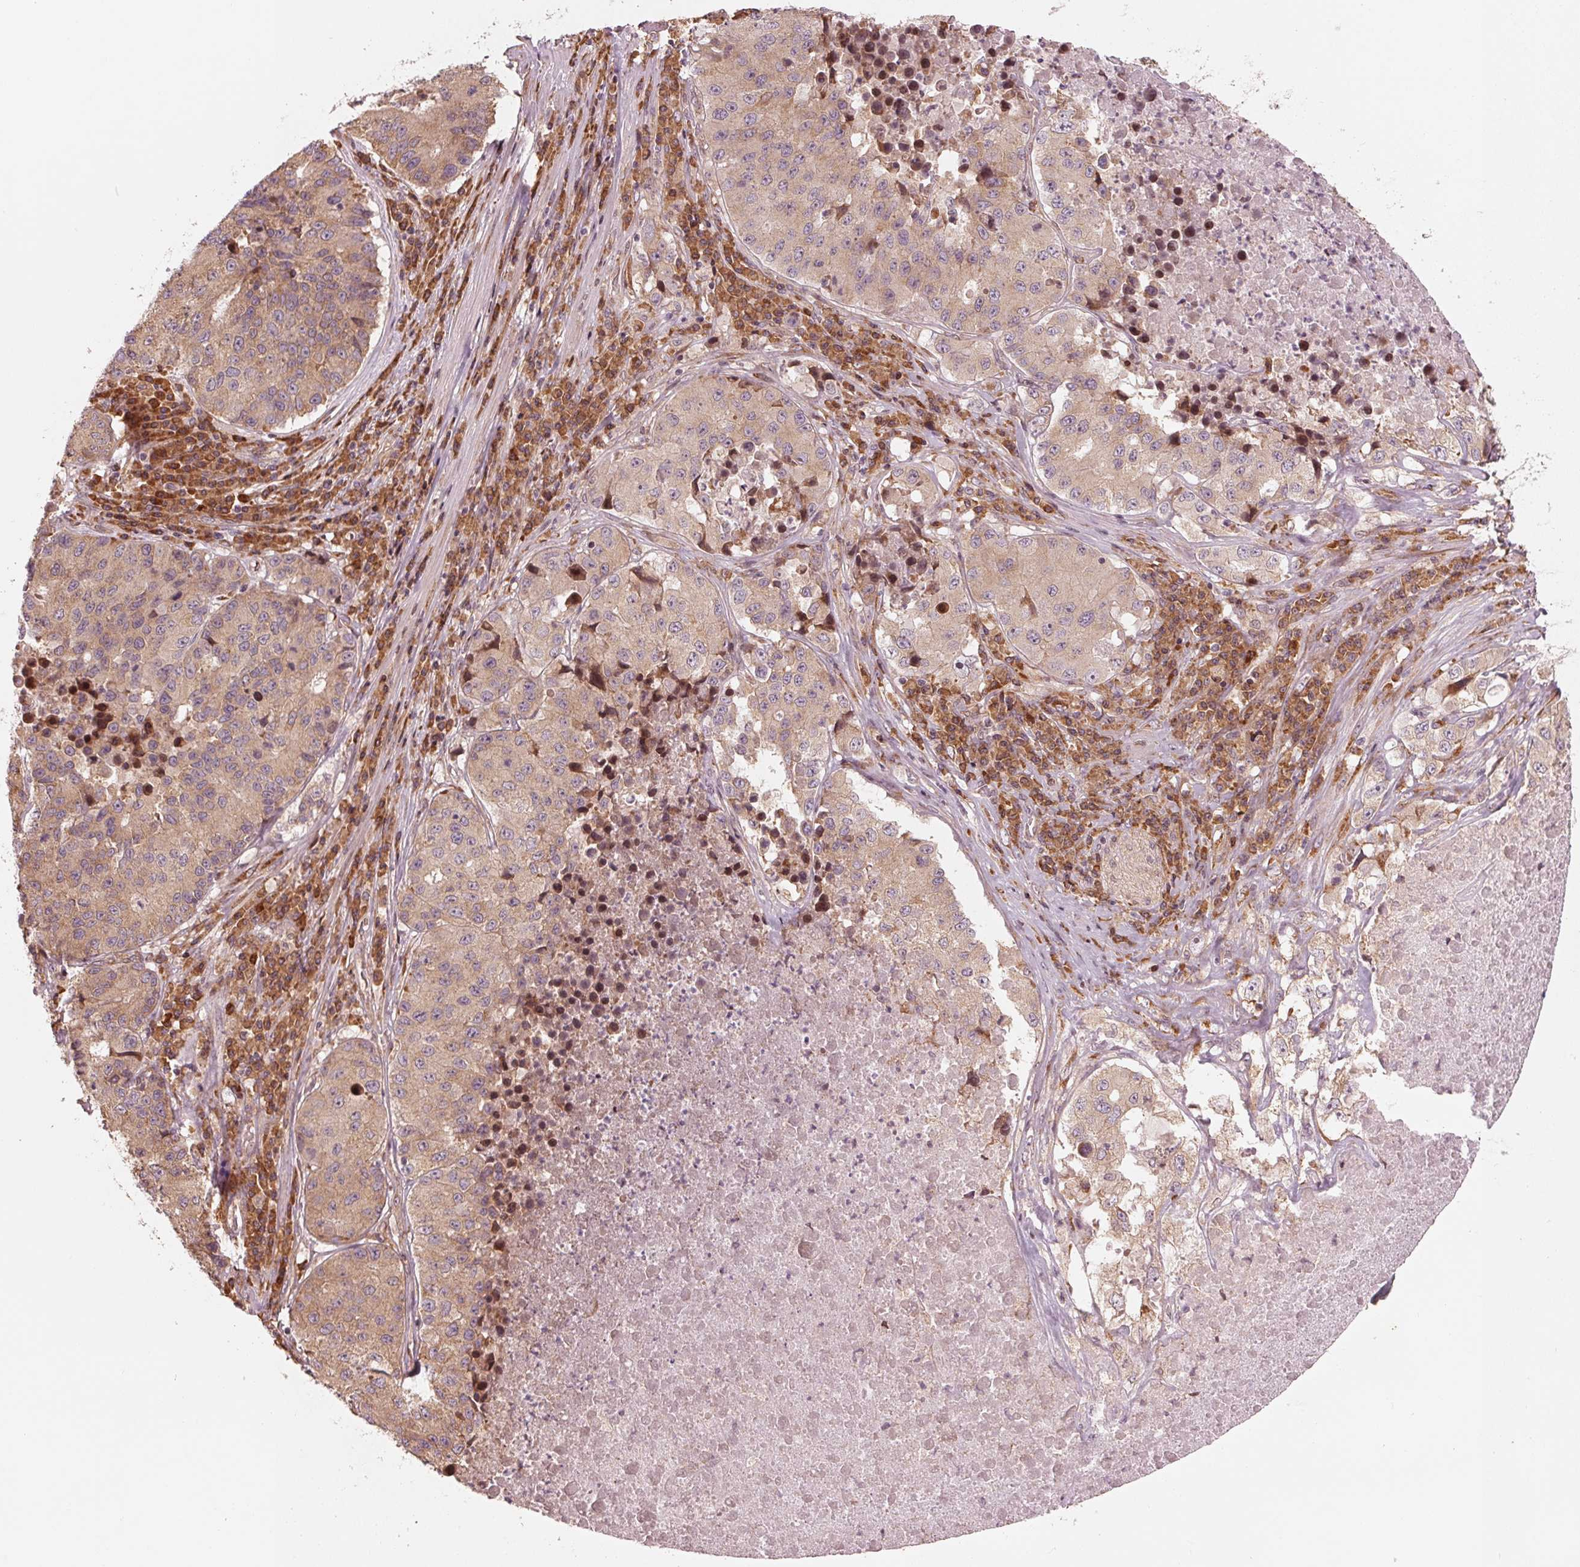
{"staining": {"intensity": "weak", "quantity": ">75%", "location": "cytoplasmic/membranous"}, "tissue": "stomach cancer", "cell_type": "Tumor cells", "image_type": "cancer", "snomed": [{"axis": "morphology", "description": "Adenocarcinoma, NOS"}, {"axis": "topography", "description": "Stomach"}], "caption": "Immunohistochemistry image of human stomach cancer stained for a protein (brown), which demonstrates low levels of weak cytoplasmic/membranous positivity in about >75% of tumor cells.", "gene": "CMIP", "patient": {"sex": "male", "age": 71}}